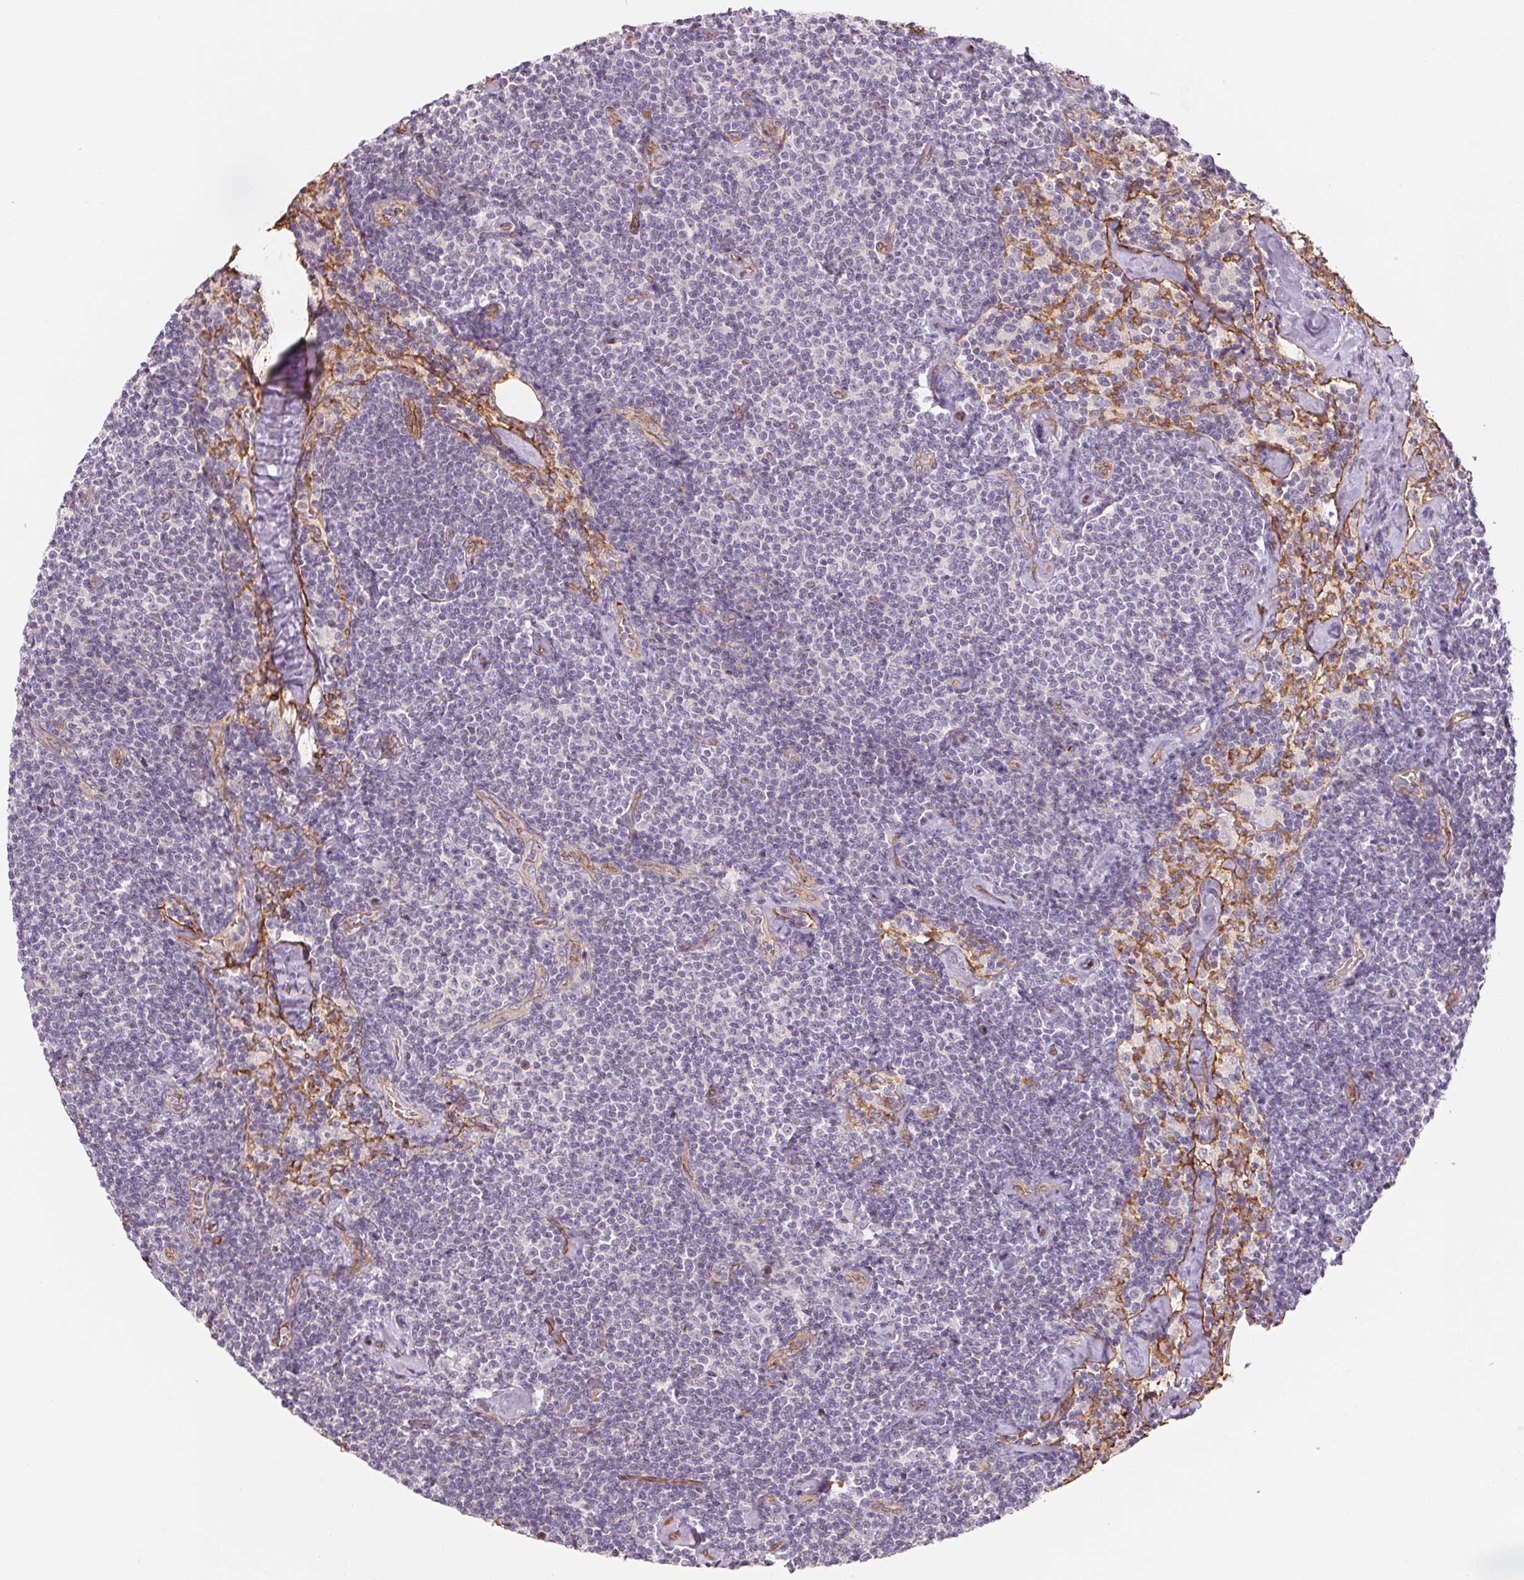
{"staining": {"intensity": "negative", "quantity": "none", "location": "none"}, "tissue": "lymphoma", "cell_type": "Tumor cells", "image_type": "cancer", "snomed": [{"axis": "morphology", "description": "Malignant lymphoma, non-Hodgkin's type, Low grade"}, {"axis": "topography", "description": "Lymph node"}], "caption": "Immunohistochemical staining of human lymphoma displays no significant positivity in tumor cells.", "gene": "ANKRD13B", "patient": {"sex": "male", "age": 81}}